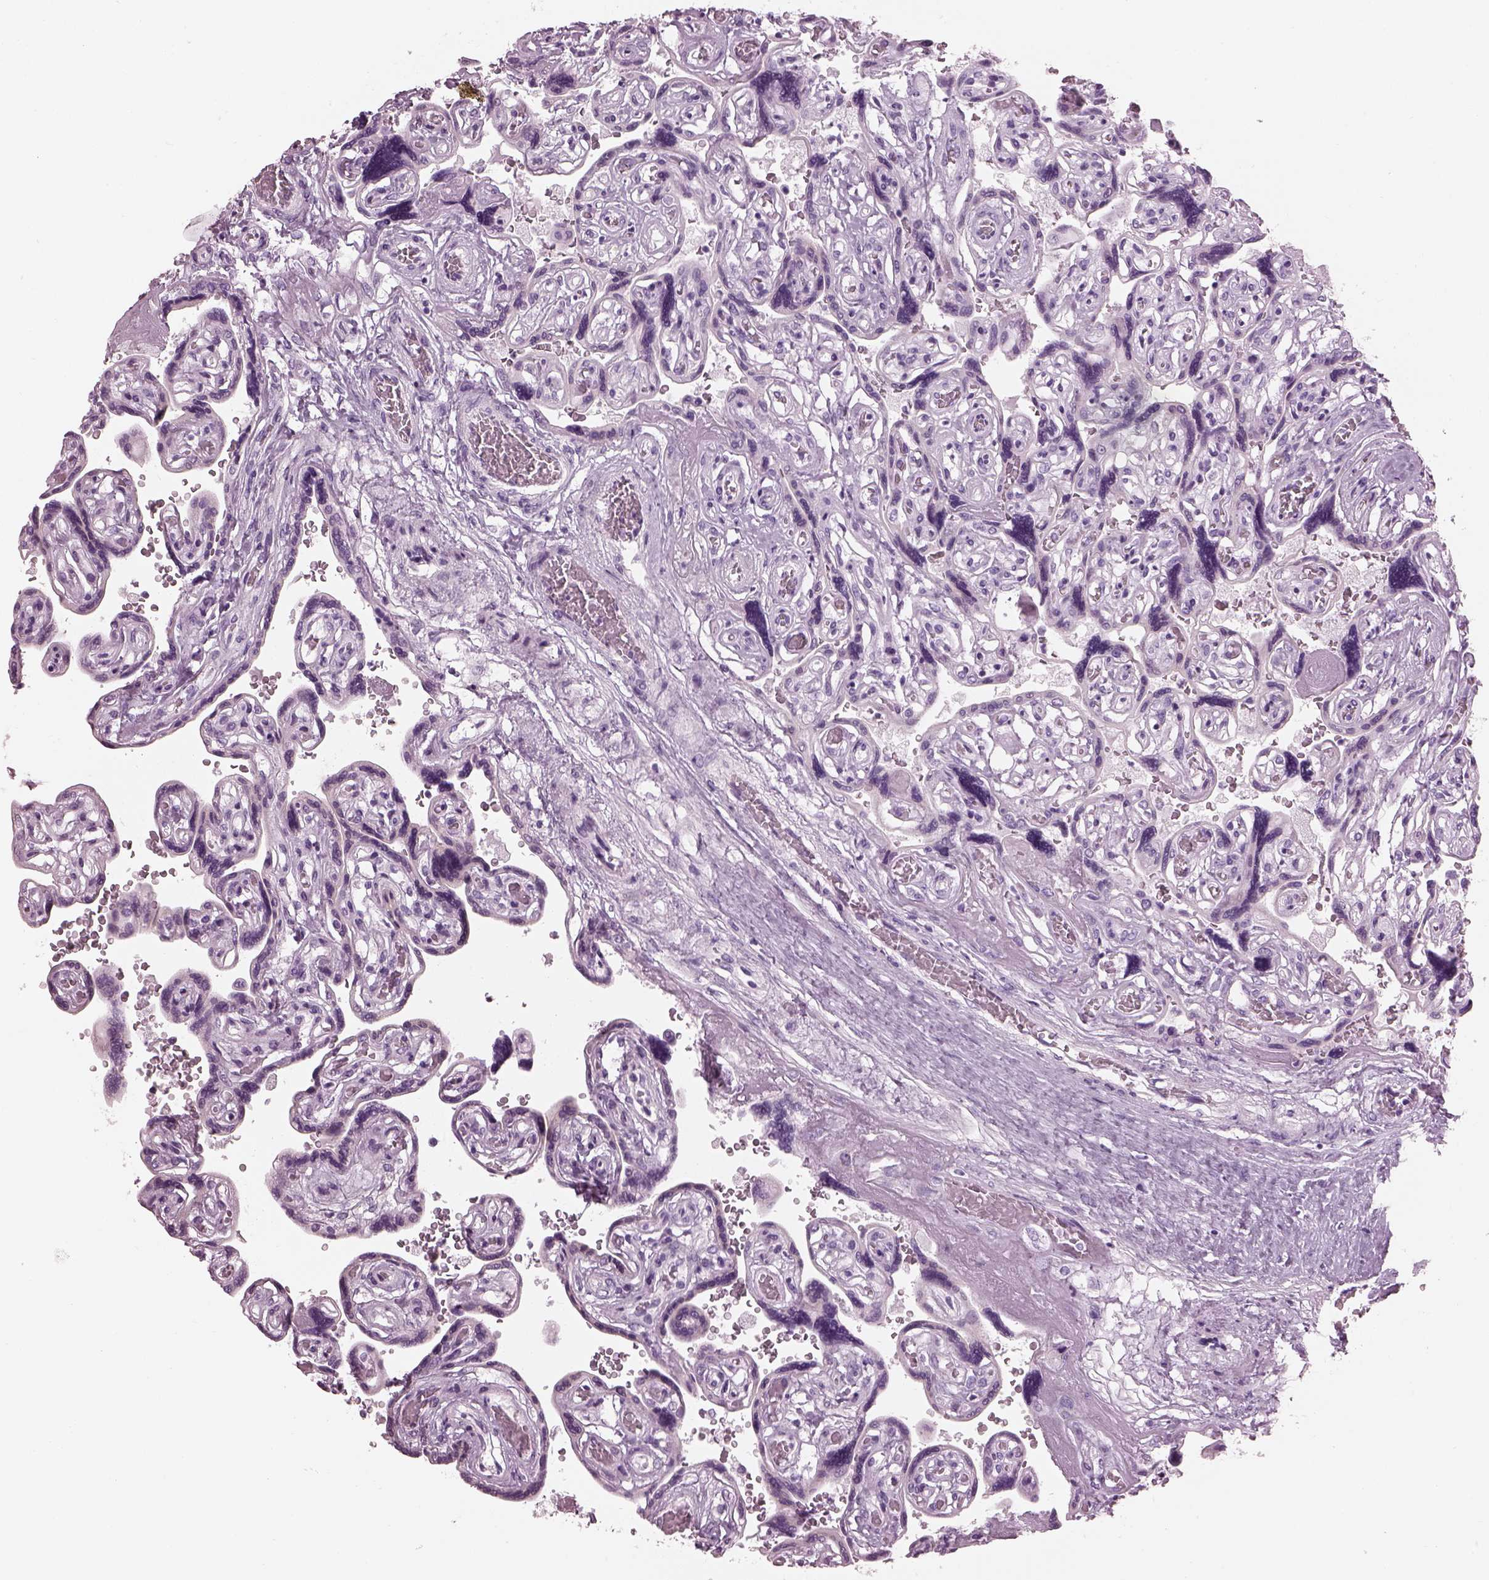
{"staining": {"intensity": "negative", "quantity": "none", "location": "none"}, "tissue": "placenta", "cell_type": "Decidual cells", "image_type": "normal", "snomed": [{"axis": "morphology", "description": "Normal tissue, NOS"}, {"axis": "topography", "description": "Placenta"}], "caption": "A photomicrograph of placenta stained for a protein reveals no brown staining in decidual cells.", "gene": "HYDIN", "patient": {"sex": "female", "age": 32}}